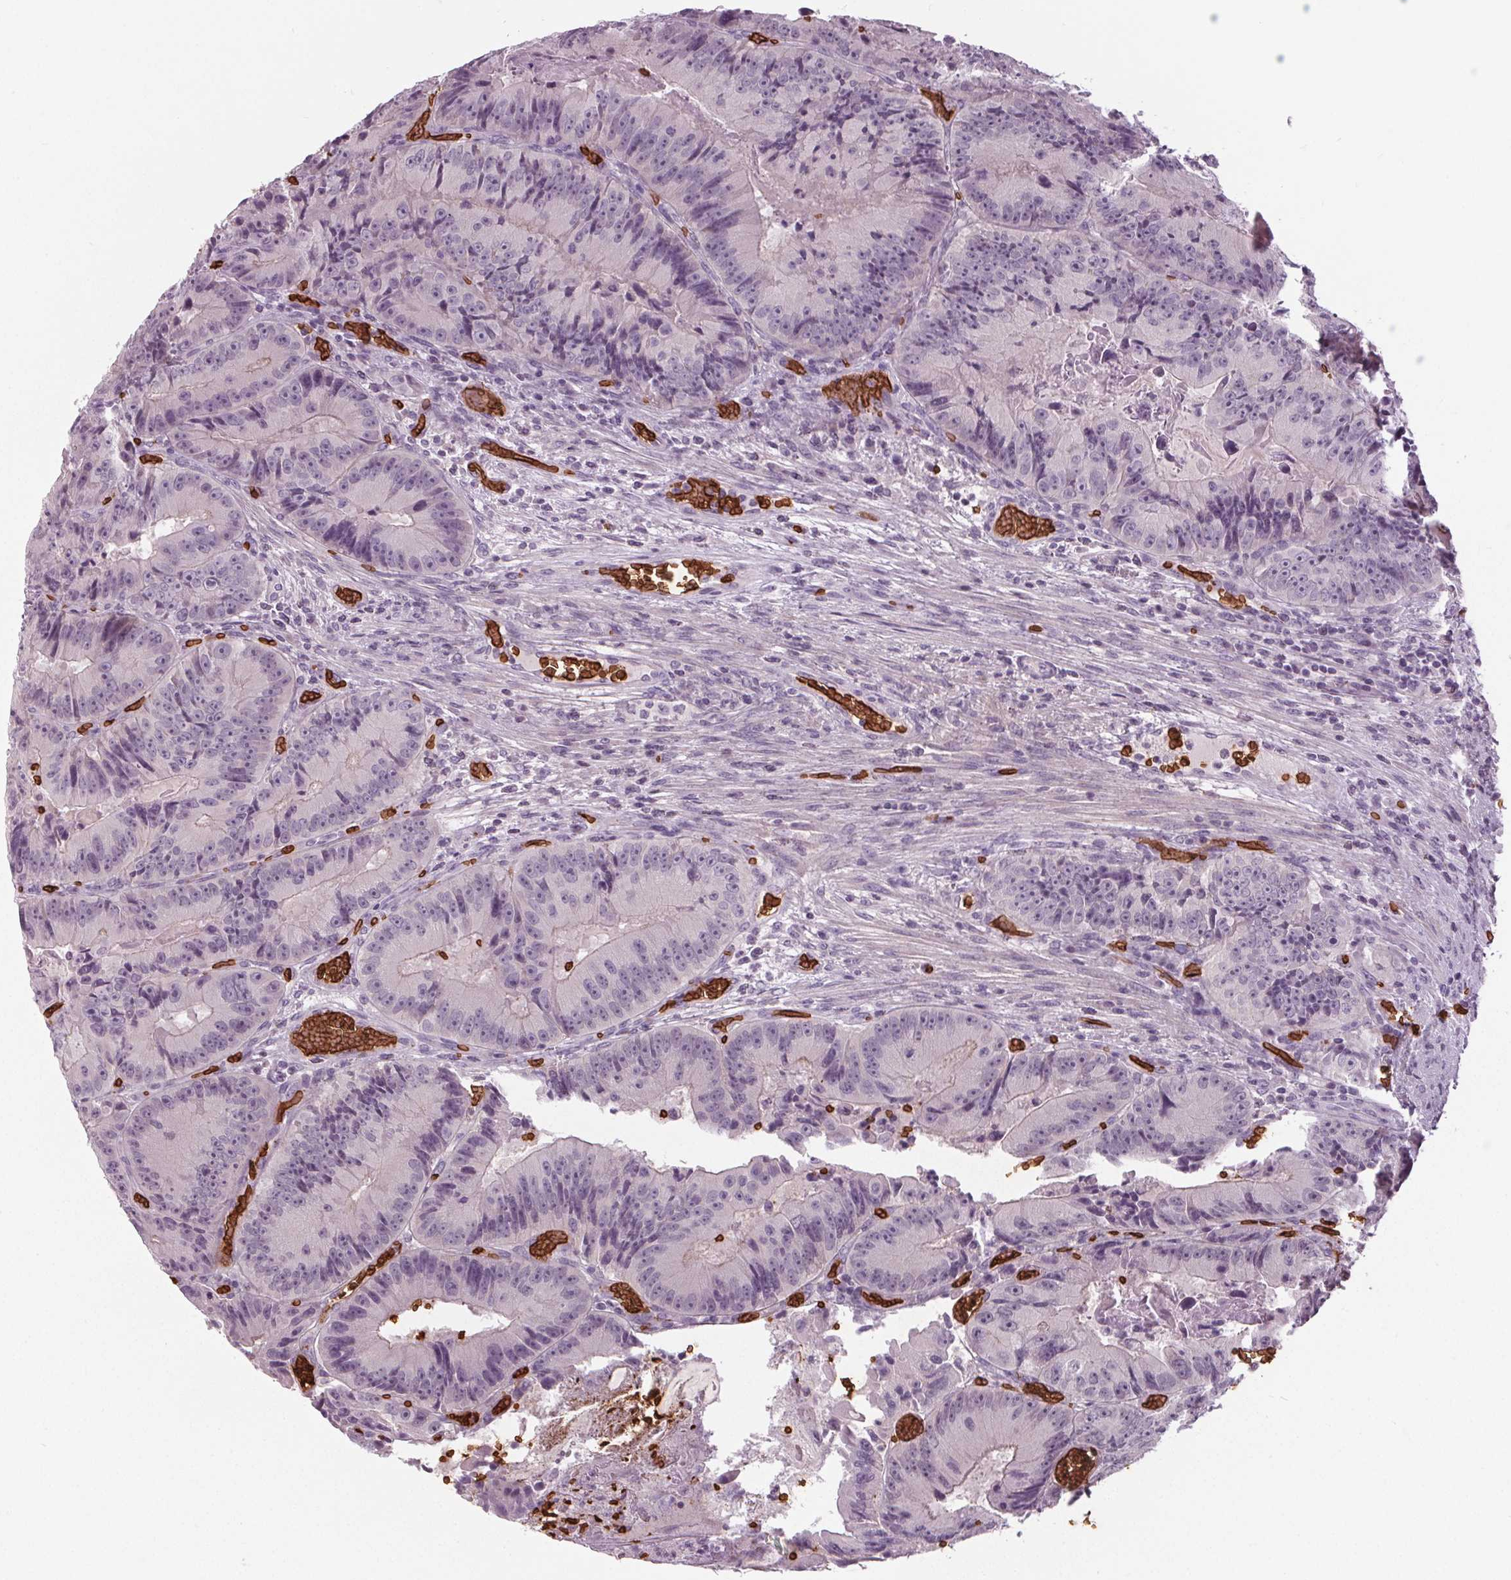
{"staining": {"intensity": "negative", "quantity": "none", "location": "none"}, "tissue": "colorectal cancer", "cell_type": "Tumor cells", "image_type": "cancer", "snomed": [{"axis": "morphology", "description": "Adenocarcinoma, NOS"}, {"axis": "topography", "description": "Colon"}], "caption": "Tumor cells are negative for brown protein staining in colorectal cancer (adenocarcinoma).", "gene": "SLC4A1", "patient": {"sex": "female", "age": 86}}